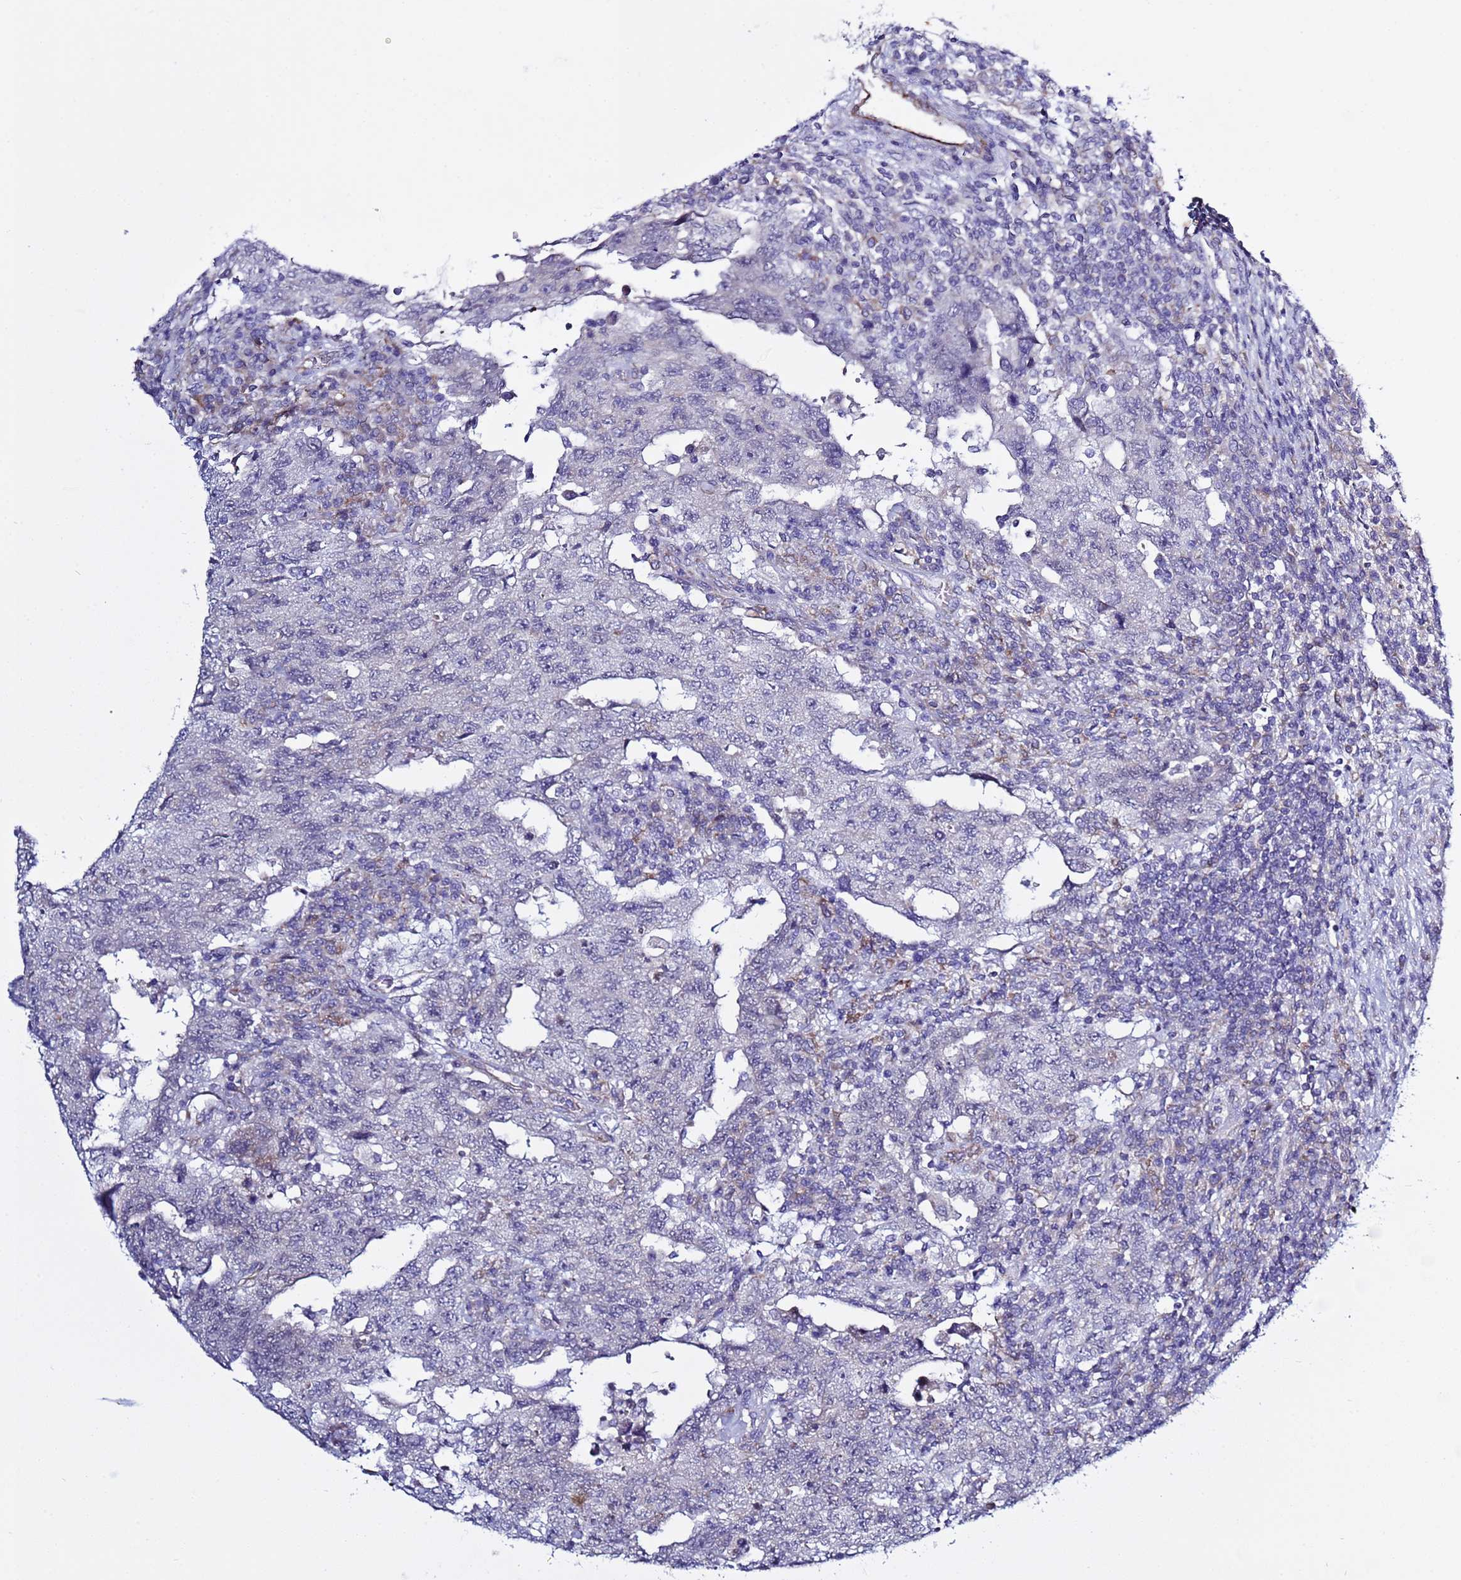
{"staining": {"intensity": "negative", "quantity": "none", "location": "none"}, "tissue": "testis cancer", "cell_type": "Tumor cells", "image_type": "cancer", "snomed": [{"axis": "morphology", "description": "Carcinoma, Embryonal, NOS"}, {"axis": "topography", "description": "Testis"}], "caption": "Micrograph shows no significant protein expression in tumor cells of testis embryonal carcinoma. (Brightfield microscopy of DAB (3,3'-diaminobenzidine) immunohistochemistry at high magnification).", "gene": "ABHD17B", "patient": {"sex": "male", "age": 26}}